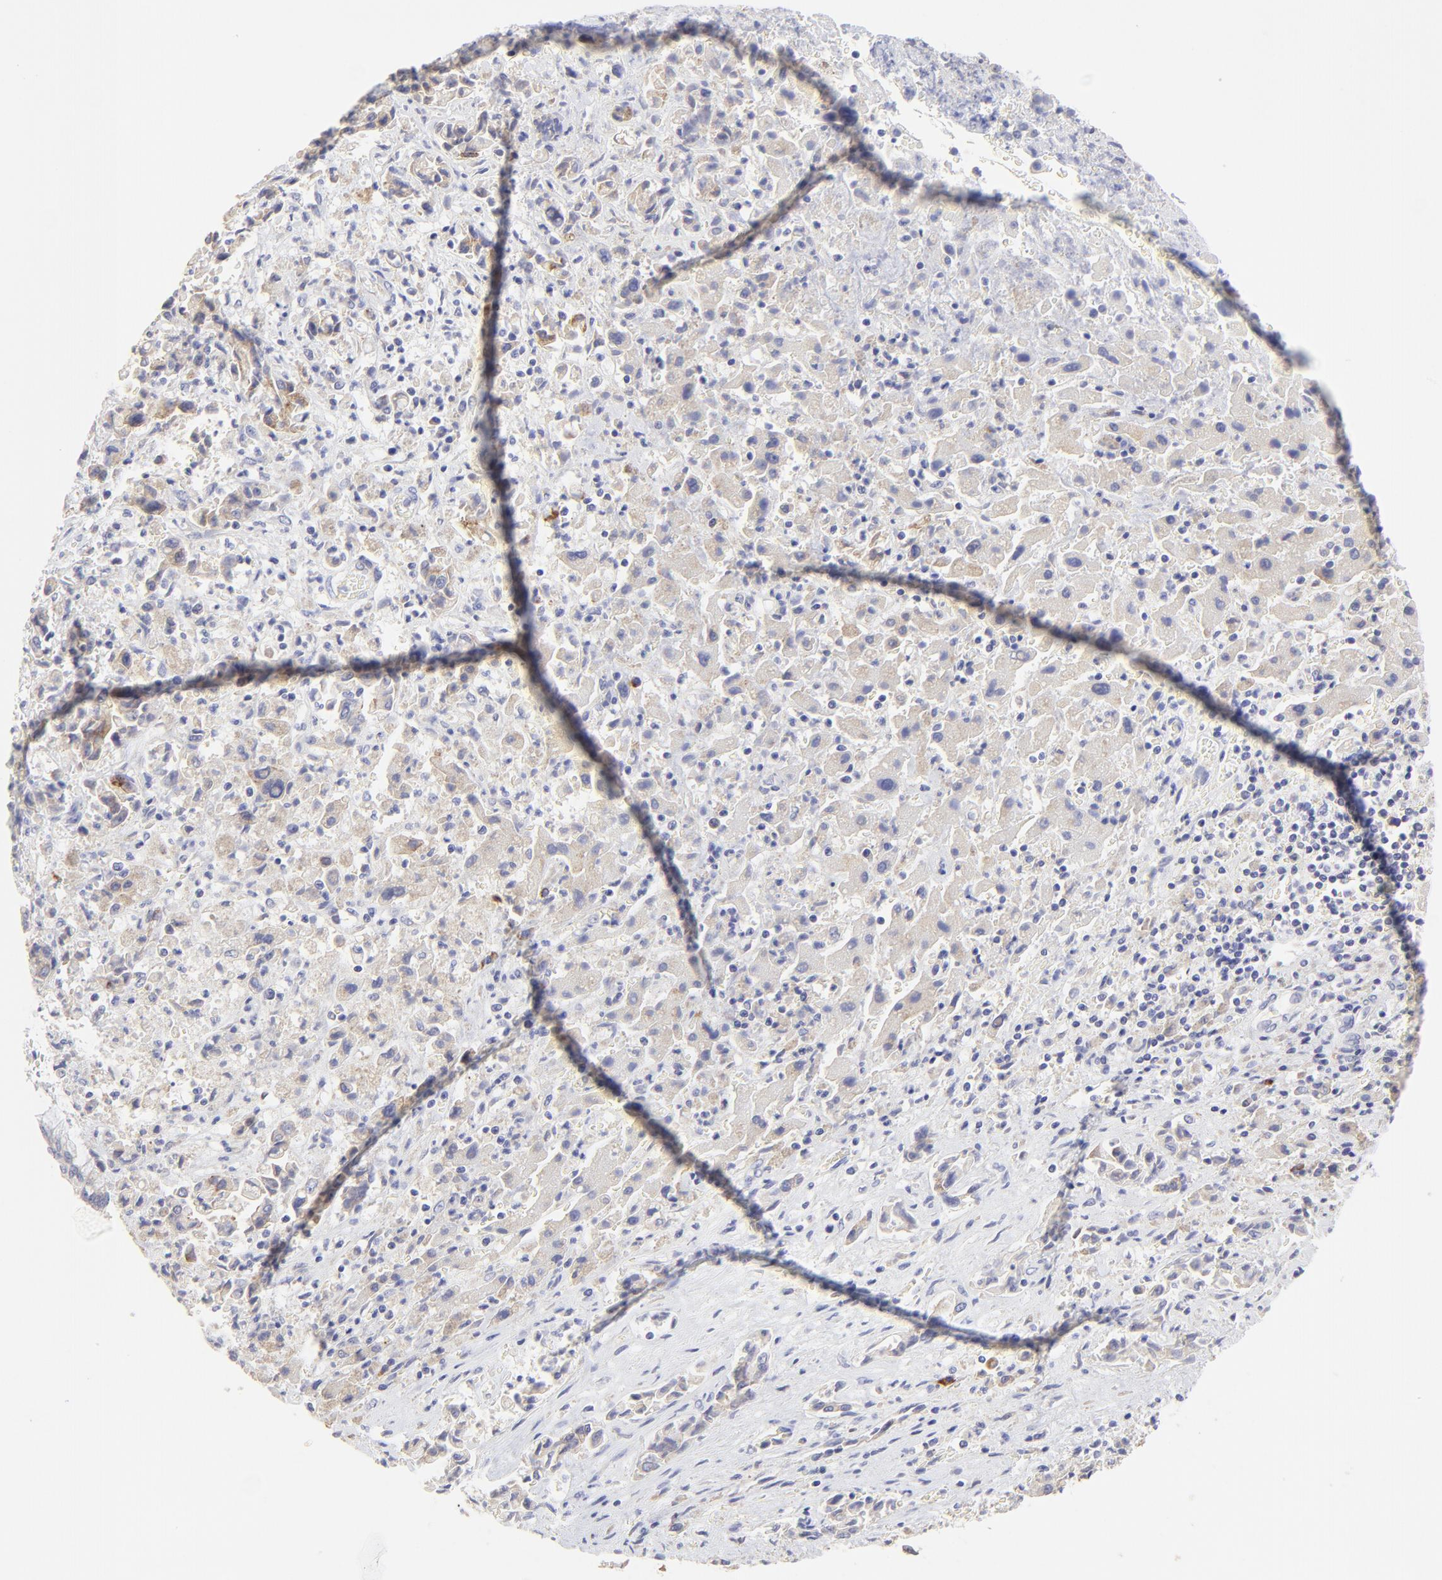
{"staining": {"intensity": "weak", "quantity": ">75%", "location": "cytoplasmic/membranous"}, "tissue": "liver cancer", "cell_type": "Tumor cells", "image_type": "cancer", "snomed": [{"axis": "morphology", "description": "Cholangiocarcinoma"}, {"axis": "topography", "description": "Liver"}], "caption": "IHC of human liver cancer (cholangiocarcinoma) exhibits low levels of weak cytoplasmic/membranous staining in about >75% of tumor cells.", "gene": "LHFPL1", "patient": {"sex": "male", "age": 57}}